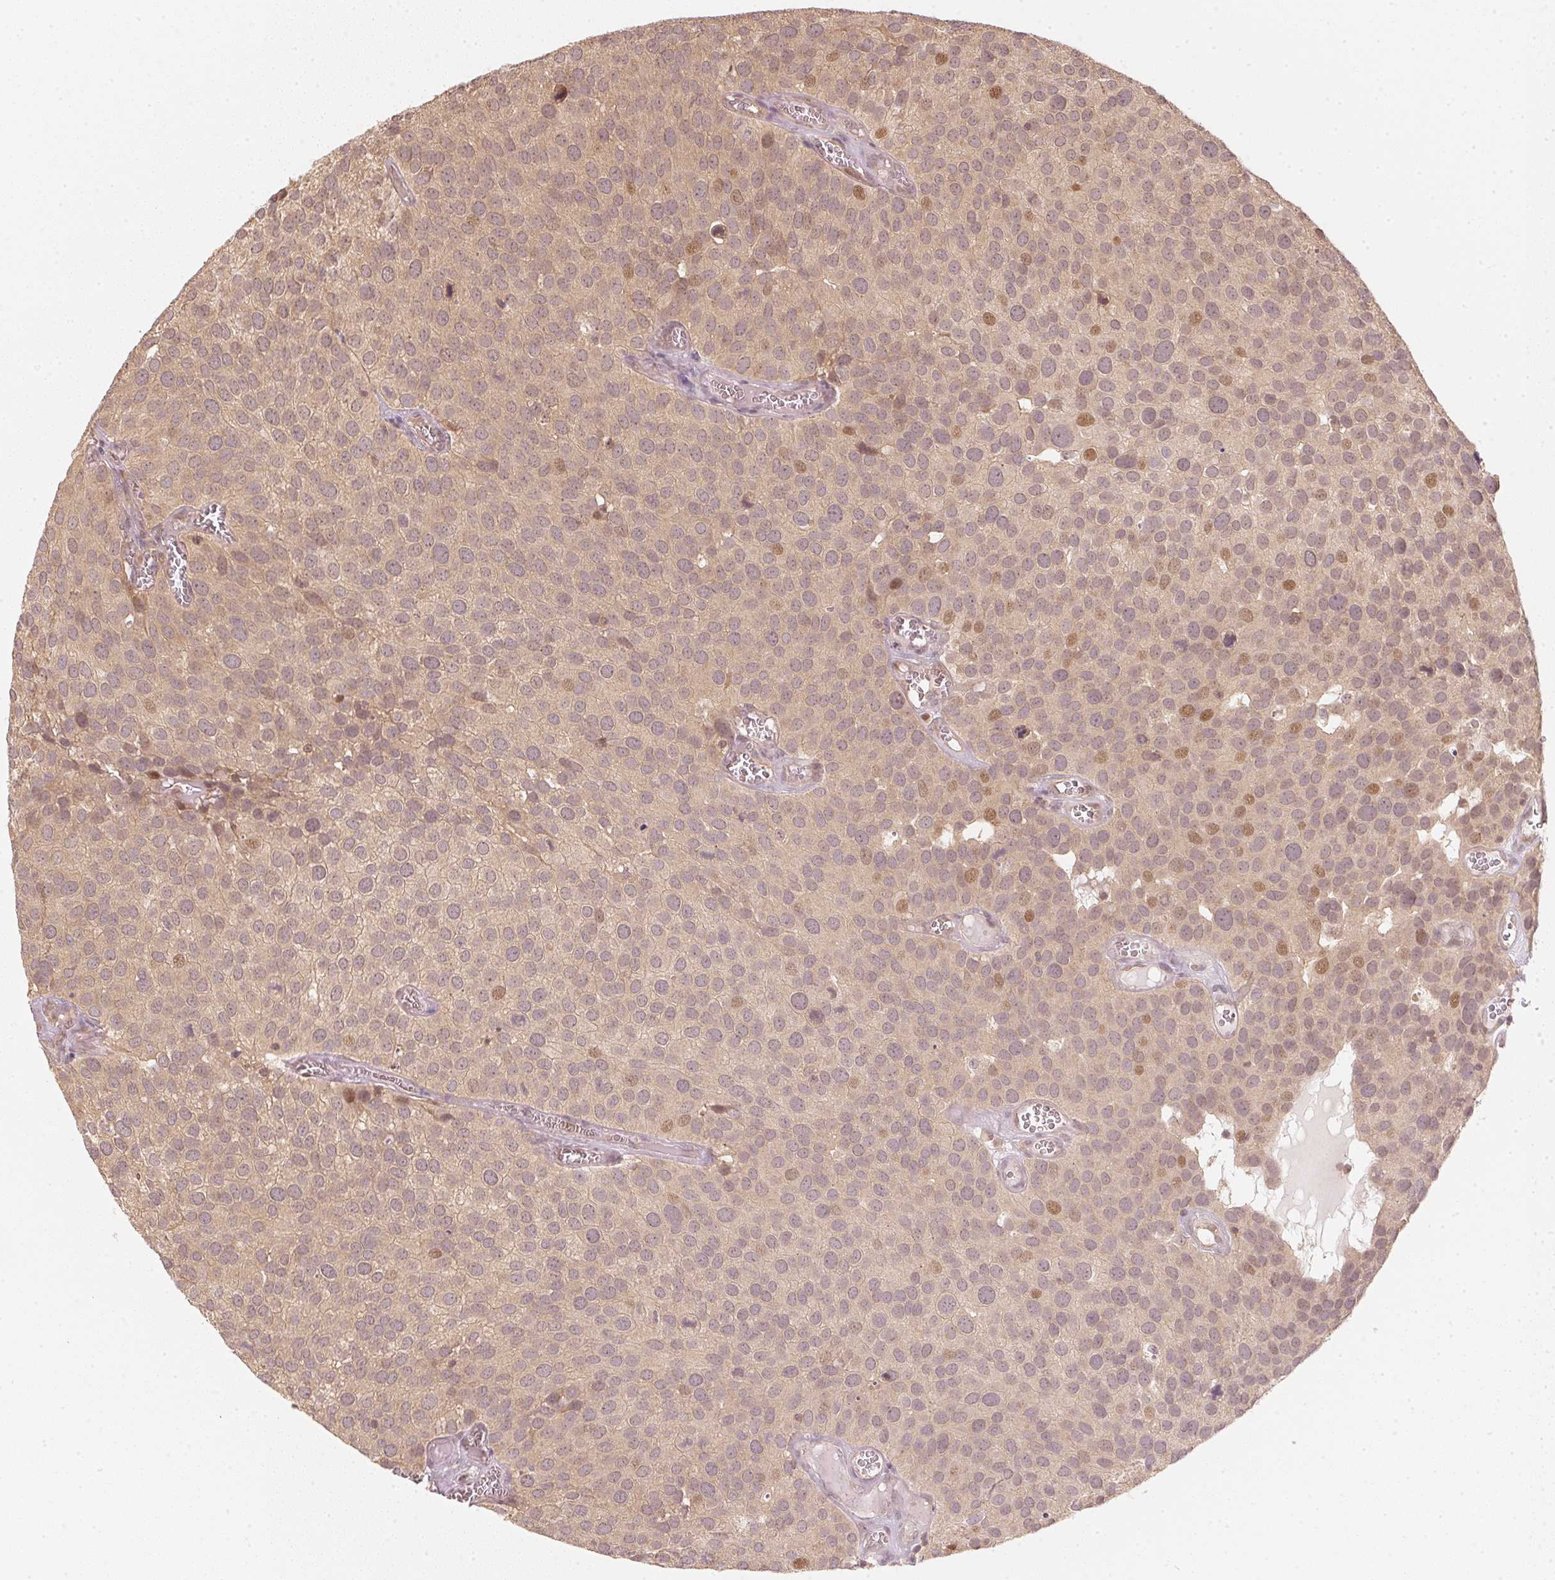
{"staining": {"intensity": "moderate", "quantity": ">75%", "location": "cytoplasmic/membranous,nuclear"}, "tissue": "urothelial cancer", "cell_type": "Tumor cells", "image_type": "cancer", "snomed": [{"axis": "morphology", "description": "Urothelial carcinoma, Low grade"}, {"axis": "topography", "description": "Urinary bladder"}], "caption": "This is an image of immunohistochemistry (IHC) staining of urothelial carcinoma (low-grade), which shows moderate staining in the cytoplasmic/membranous and nuclear of tumor cells.", "gene": "UBE2L3", "patient": {"sex": "female", "age": 69}}